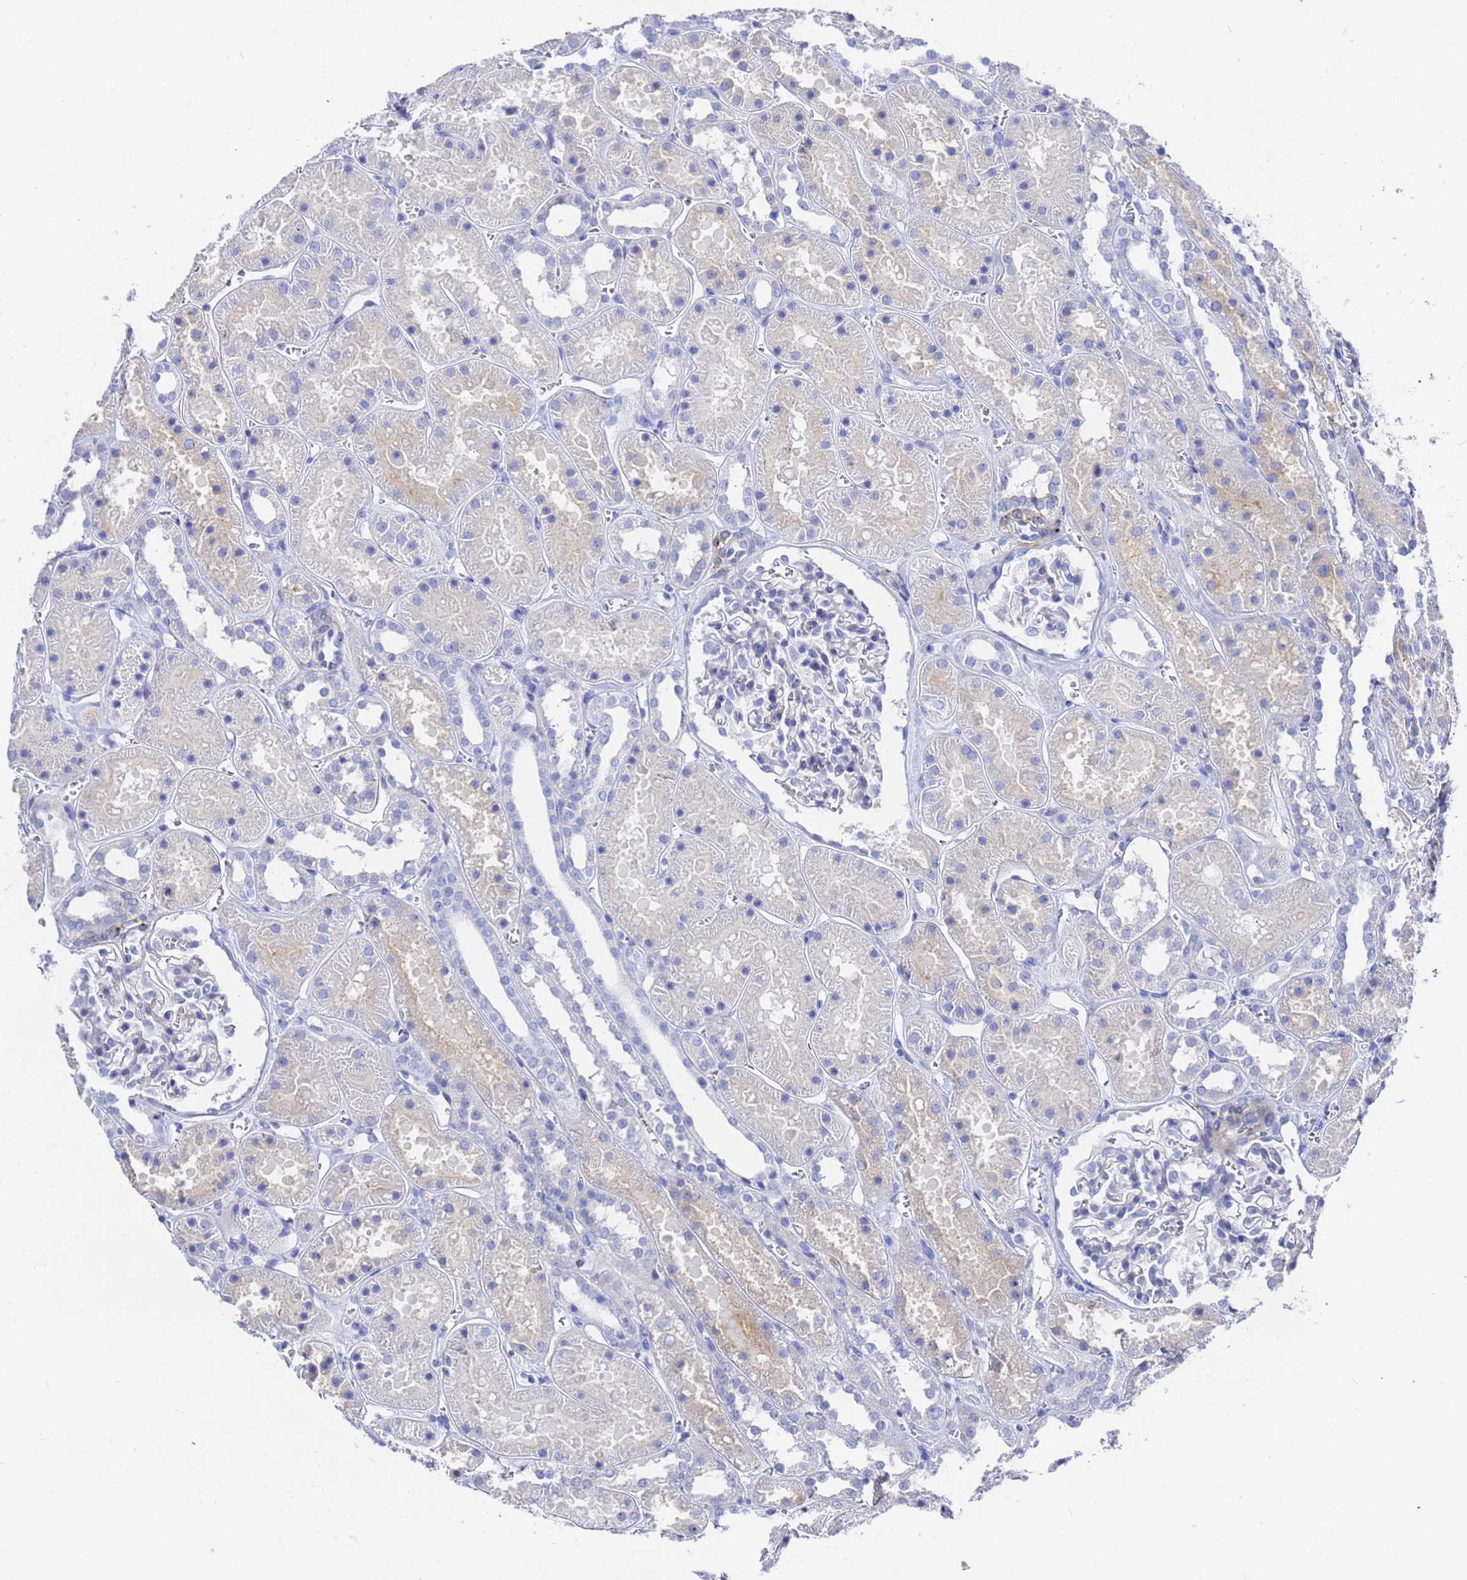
{"staining": {"intensity": "negative", "quantity": "none", "location": "none"}, "tissue": "kidney", "cell_type": "Cells in glomeruli", "image_type": "normal", "snomed": [{"axis": "morphology", "description": "Normal tissue, NOS"}, {"axis": "topography", "description": "Kidney"}], "caption": "DAB immunohistochemical staining of unremarkable kidney displays no significant staining in cells in glomeruli.", "gene": "ZNF26", "patient": {"sex": "female", "age": 41}}